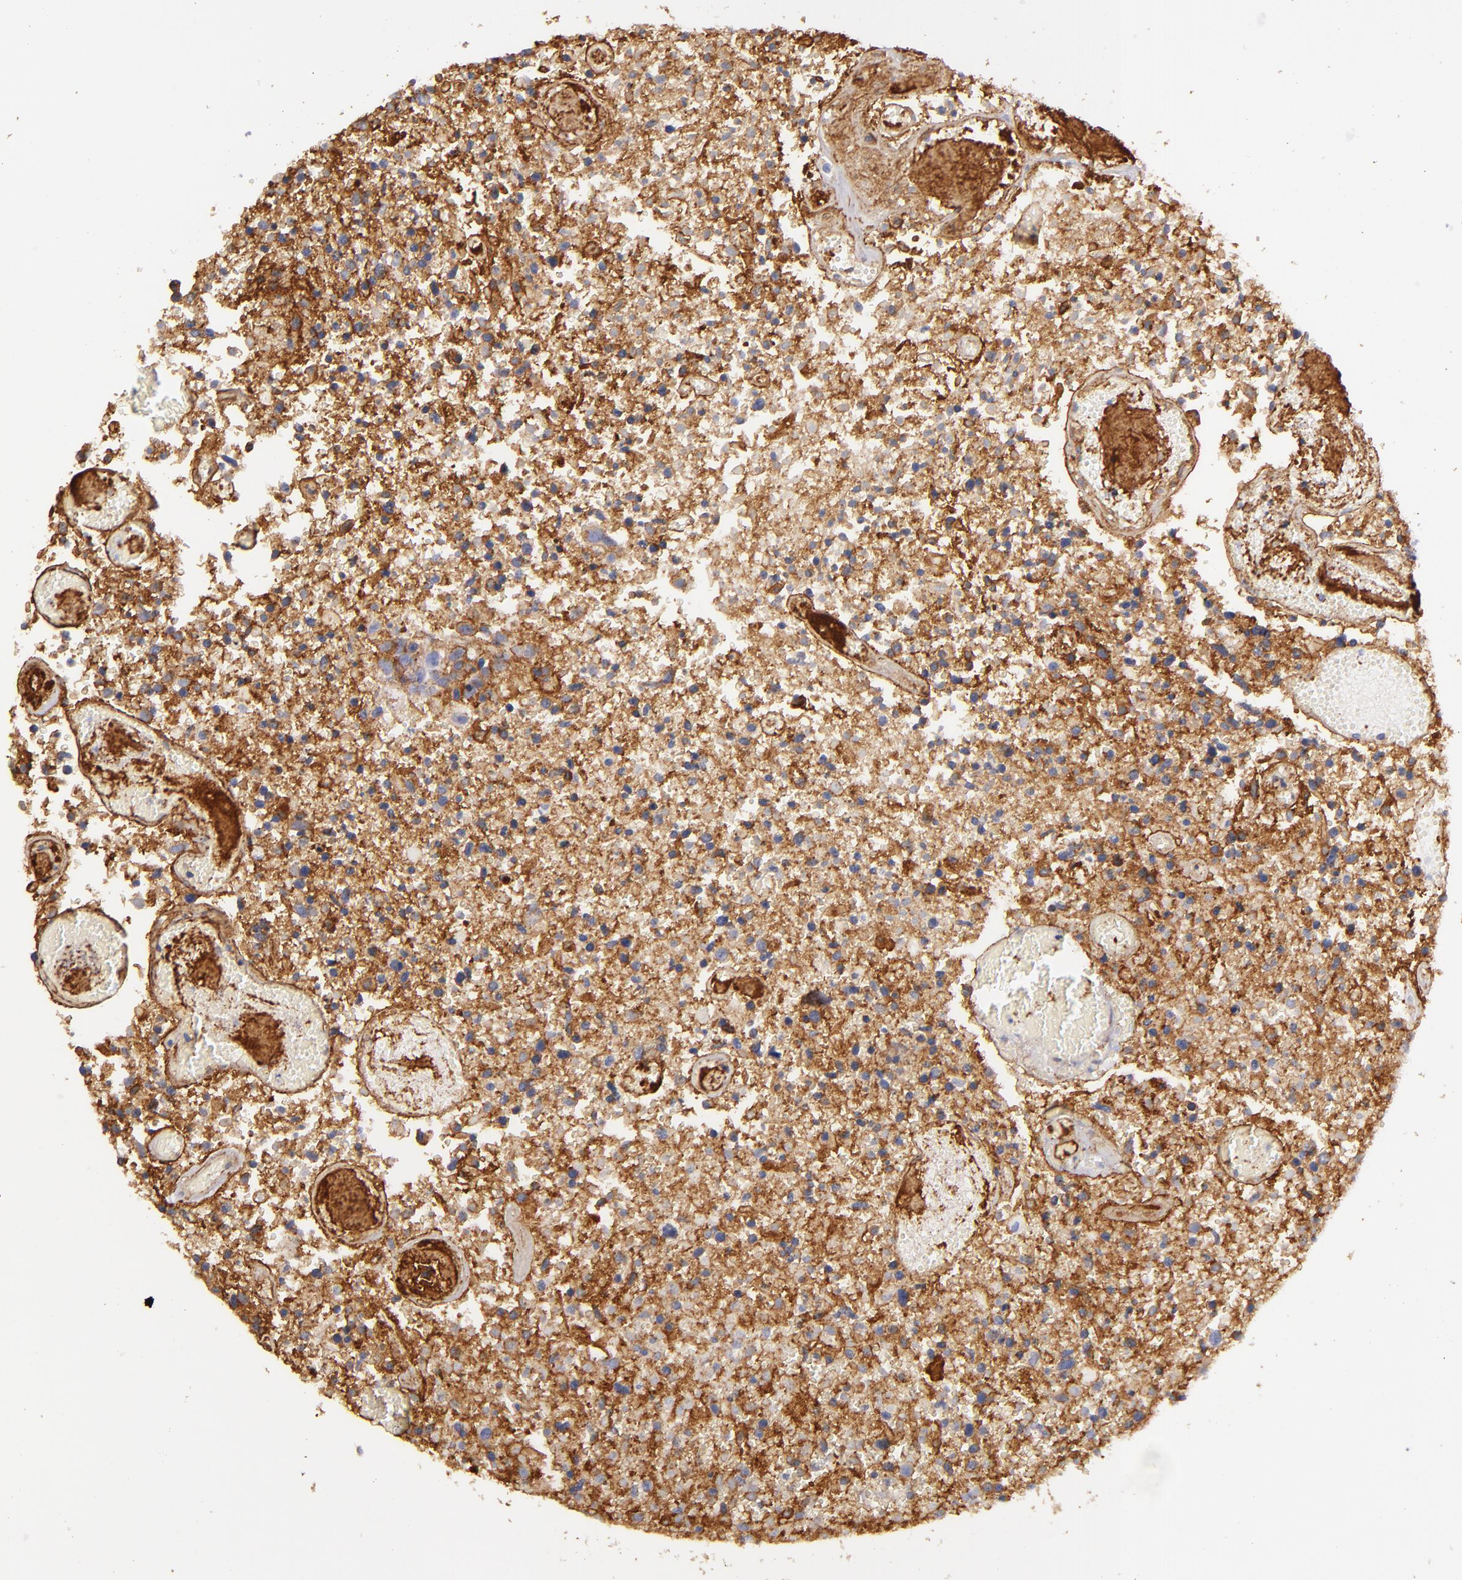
{"staining": {"intensity": "moderate", "quantity": ">75%", "location": "cytoplasmic/membranous"}, "tissue": "glioma", "cell_type": "Tumor cells", "image_type": "cancer", "snomed": [{"axis": "morphology", "description": "Glioma, malignant, High grade"}, {"axis": "topography", "description": "Brain"}], "caption": "Glioma stained with a brown dye shows moderate cytoplasmic/membranous positive positivity in approximately >75% of tumor cells.", "gene": "CD151", "patient": {"sex": "male", "age": 72}}